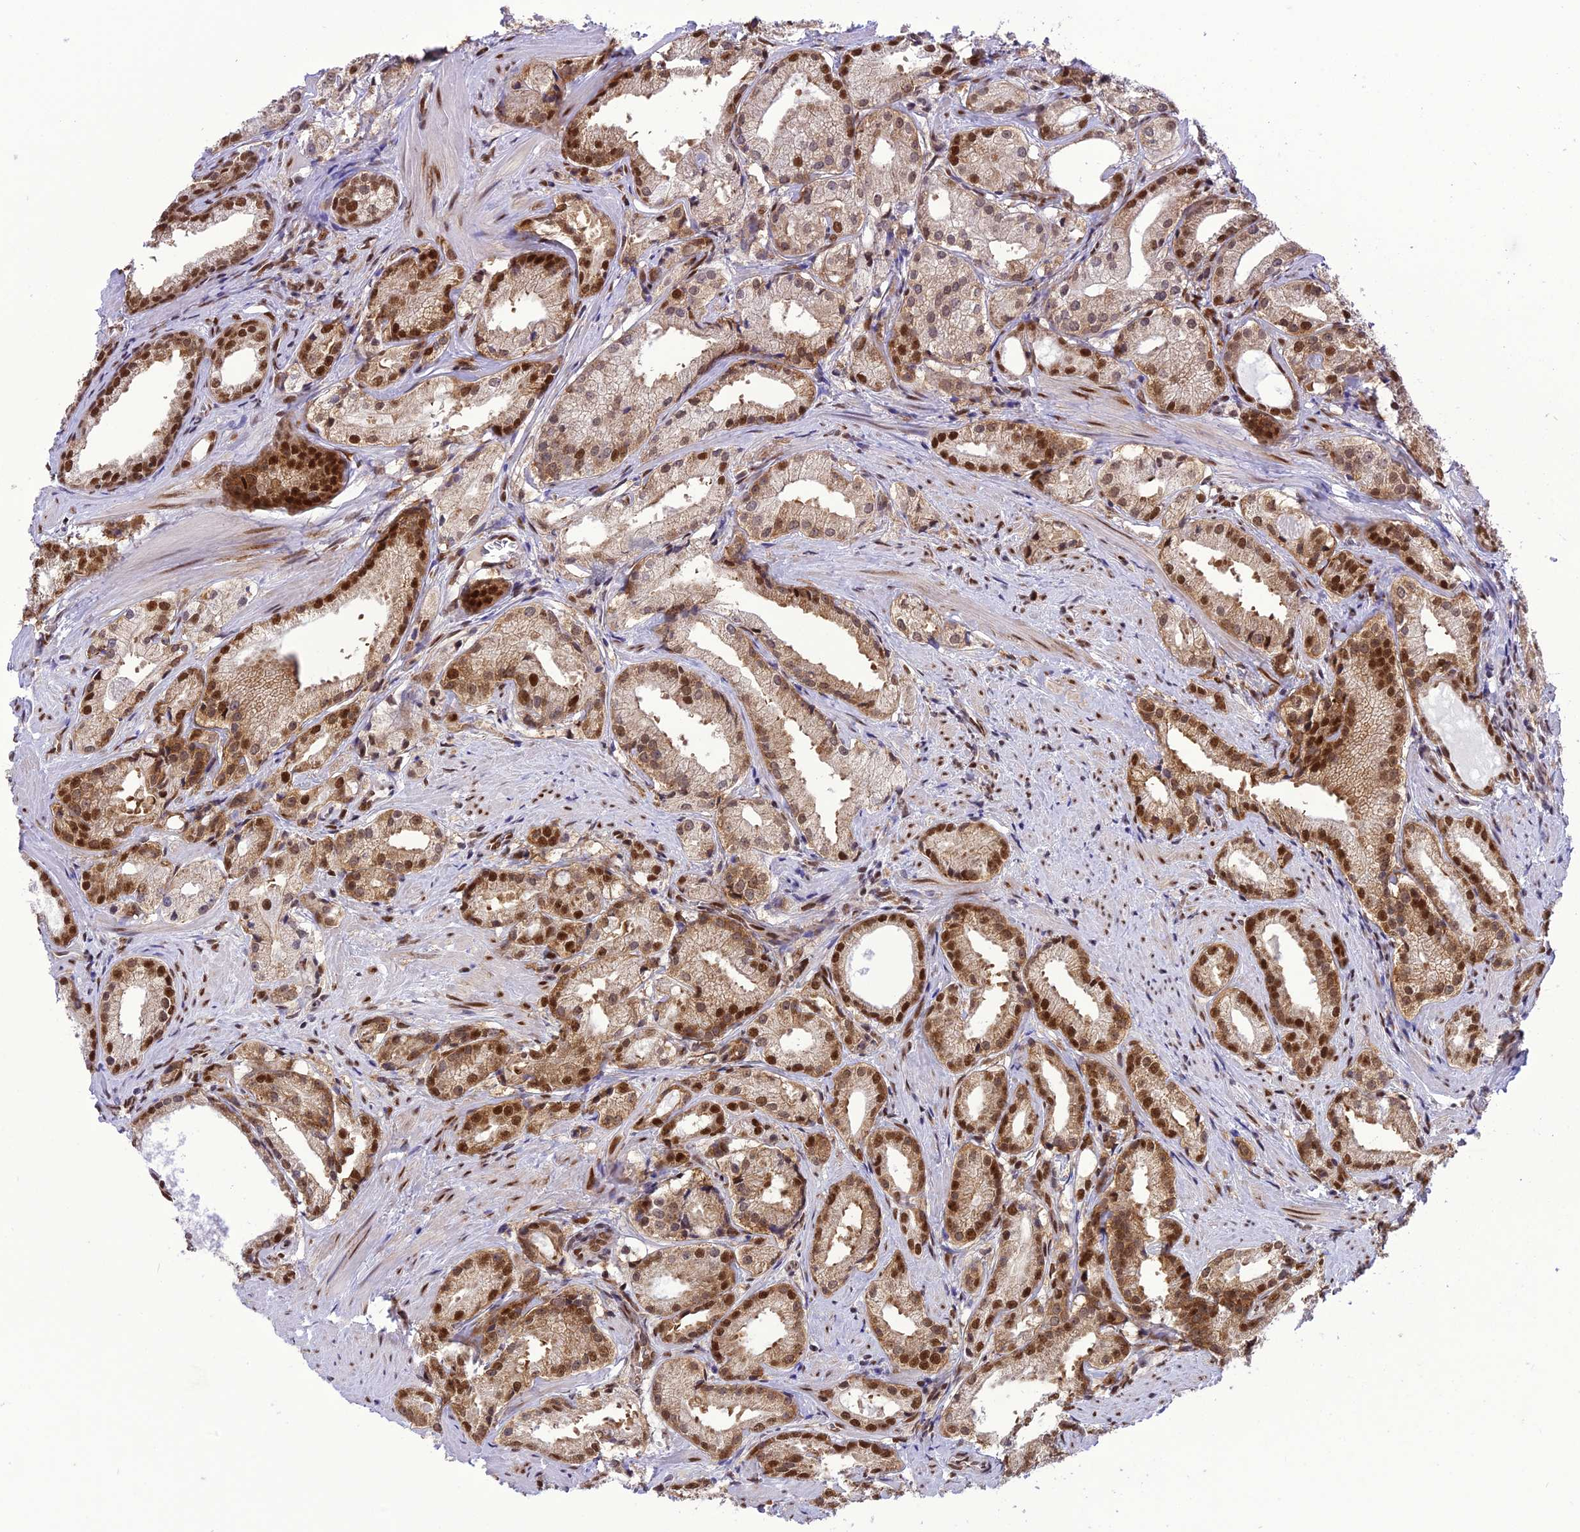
{"staining": {"intensity": "strong", "quantity": "25%-75%", "location": "nuclear"}, "tissue": "prostate cancer", "cell_type": "Tumor cells", "image_type": "cancer", "snomed": [{"axis": "morphology", "description": "Adenocarcinoma, Low grade"}, {"axis": "topography", "description": "Prostate"}], "caption": "A high amount of strong nuclear staining is appreciated in about 25%-75% of tumor cells in adenocarcinoma (low-grade) (prostate) tissue.", "gene": "DDX1", "patient": {"sex": "male", "age": 57}}